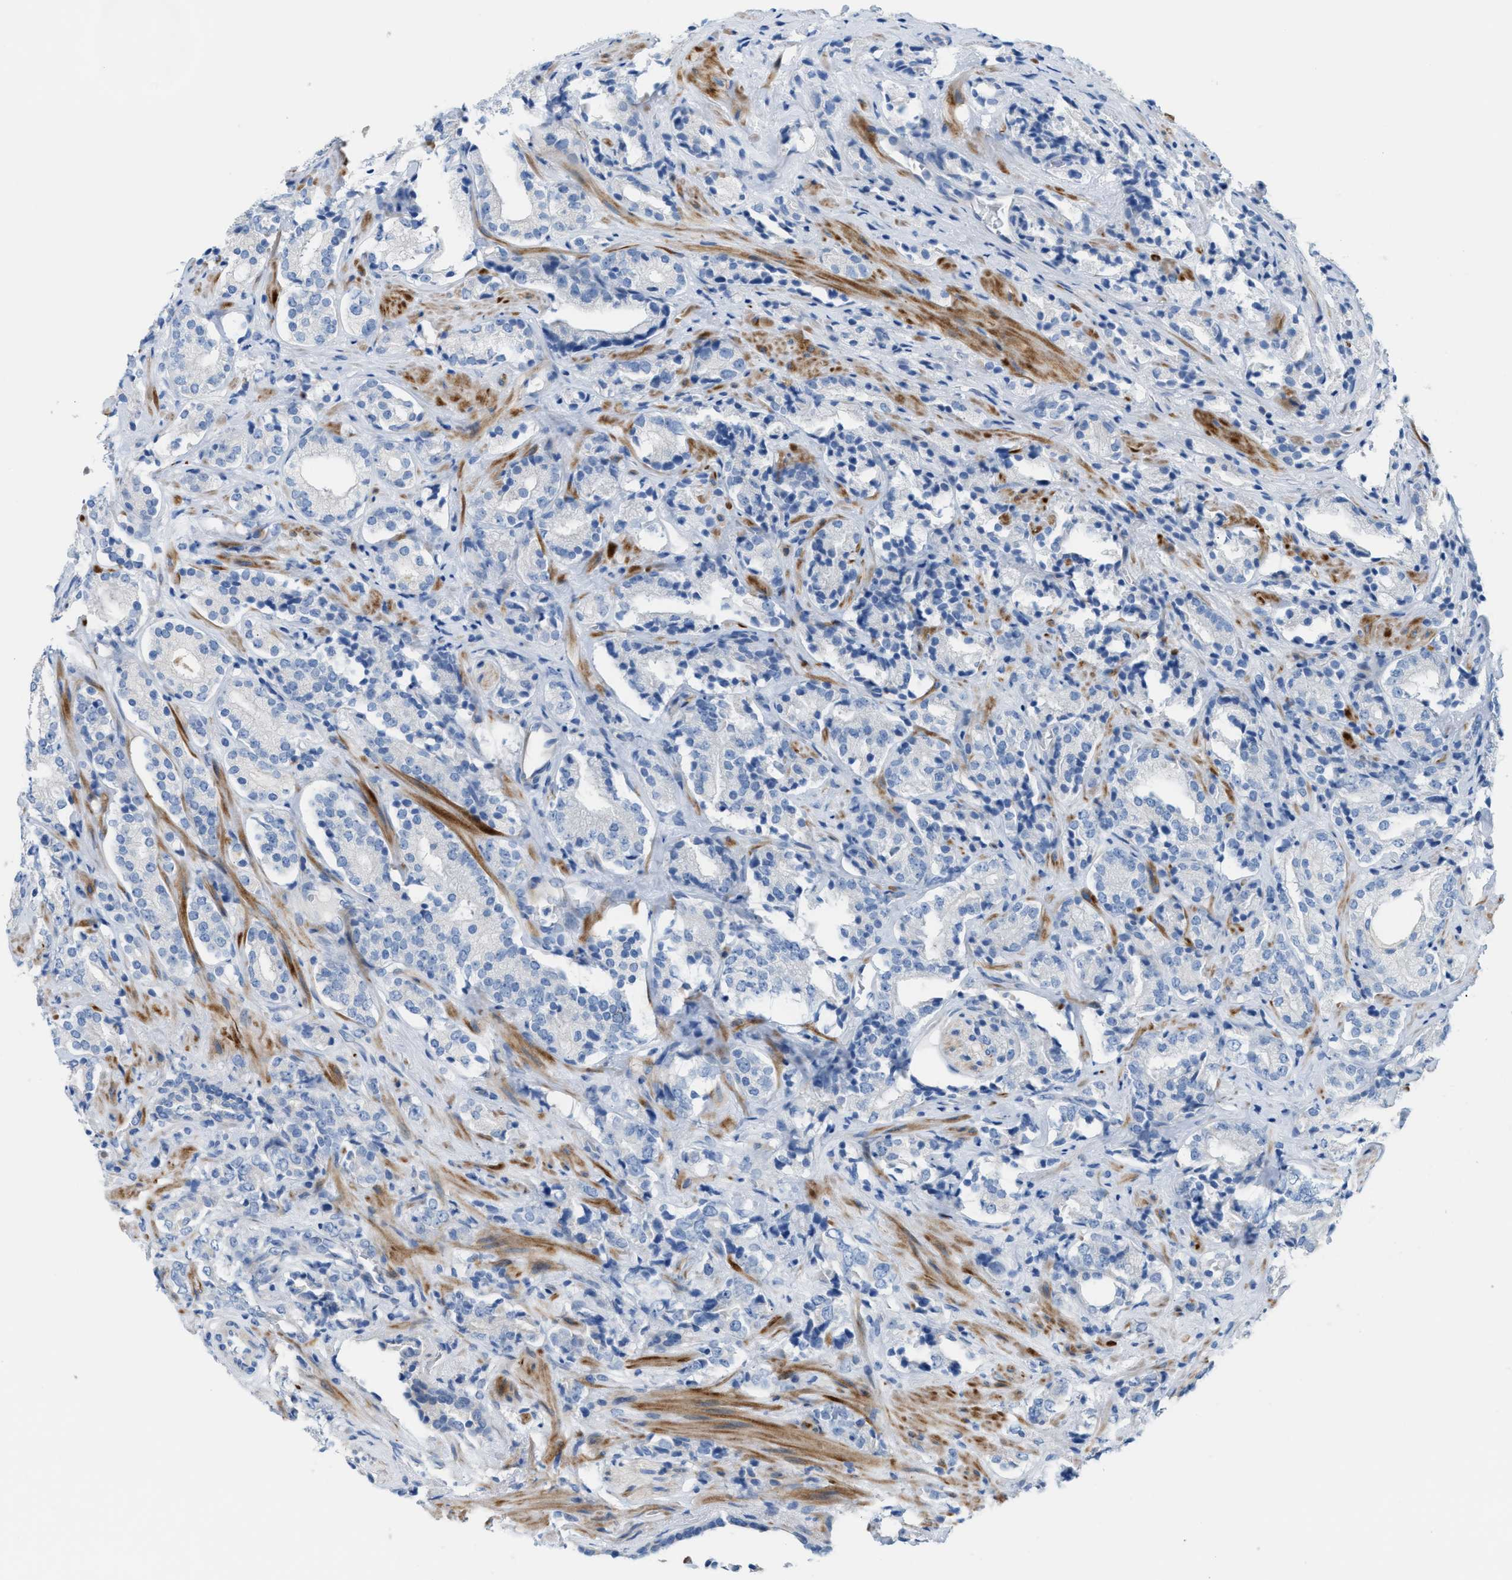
{"staining": {"intensity": "negative", "quantity": "none", "location": "none"}, "tissue": "prostate cancer", "cell_type": "Tumor cells", "image_type": "cancer", "snomed": [{"axis": "morphology", "description": "Adenocarcinoma, High grade"}, {"axis": "topography", "description": "Prostate"}], "caption": "This micrograph is of prostate high-grade adenocarcinoma stained with immunohistochemistry (IHC) to label a protein in brown with the nuclei are counter-stained blue. There is no positivity in tumor cells. The staining was performed using DAB to visualize the protein expression in brown, while the nuclei were stained in blue with hematoxylin (Magnification: 20x).", "gene": "MPP3", "patient": {"sex": "male", "age": 71}}